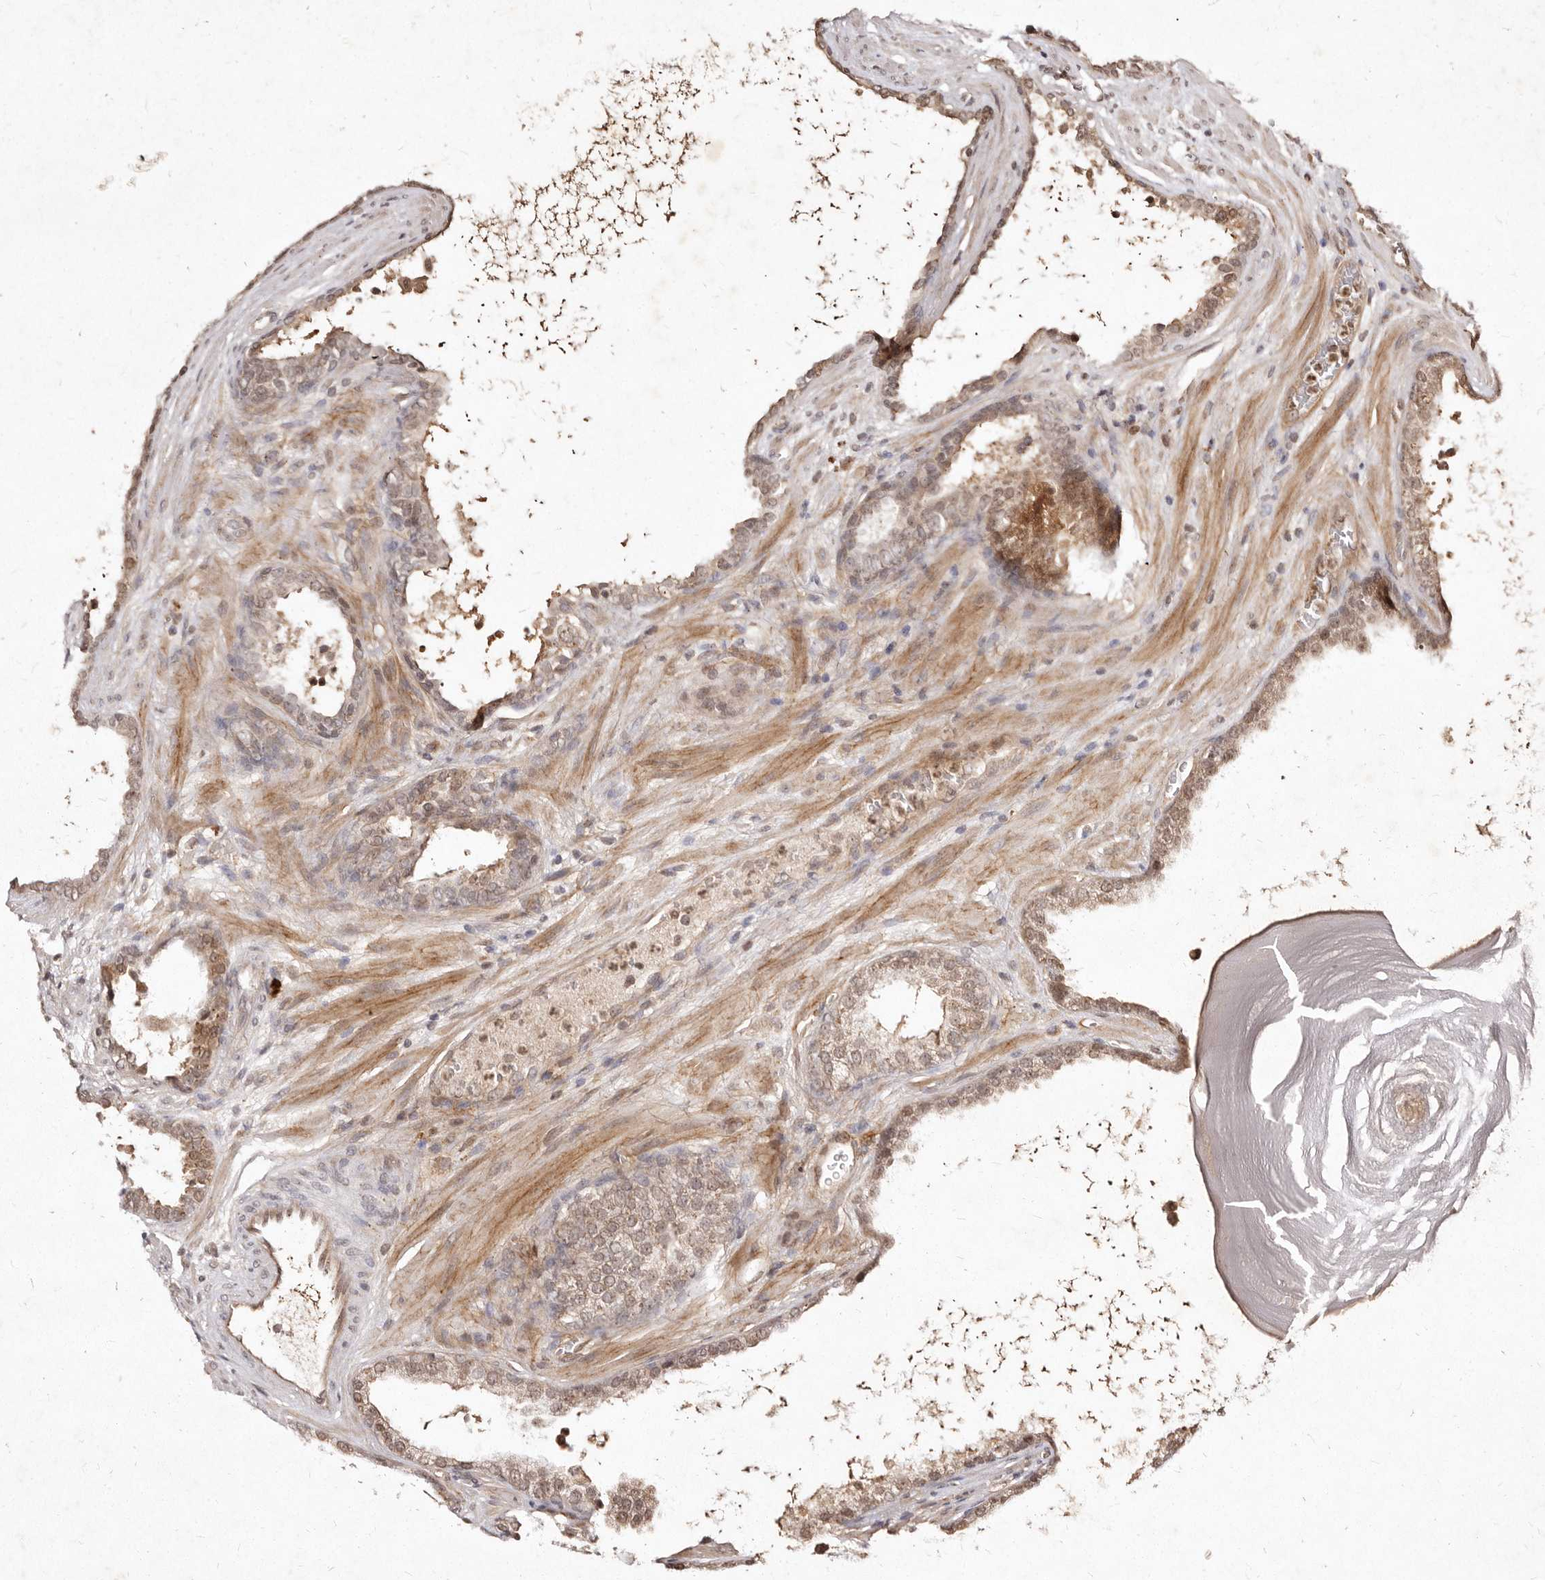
{"staining": {"intensity": "weak", "quantity": ">75%", "location": "cytoplasmic/membranous,nuclear"}, "tissue": "prostate cancer", "cell_type": "Tumor cells", "image_type": "cancer", "snomed": [{"axis": "morphology", "description": "Adenocarcinoma, High grade"}, {"axis": "topography", "description": "Prostate"}], "caption": "Protein expression analysis of human prostate high-grade adenocarcinoma reveals weak cytoplasmic/membranous and nuclear positivity in approximately >75% of tumor cells.", "gene": "LCORL", "patient": {"sex": "male", "age": 62}}